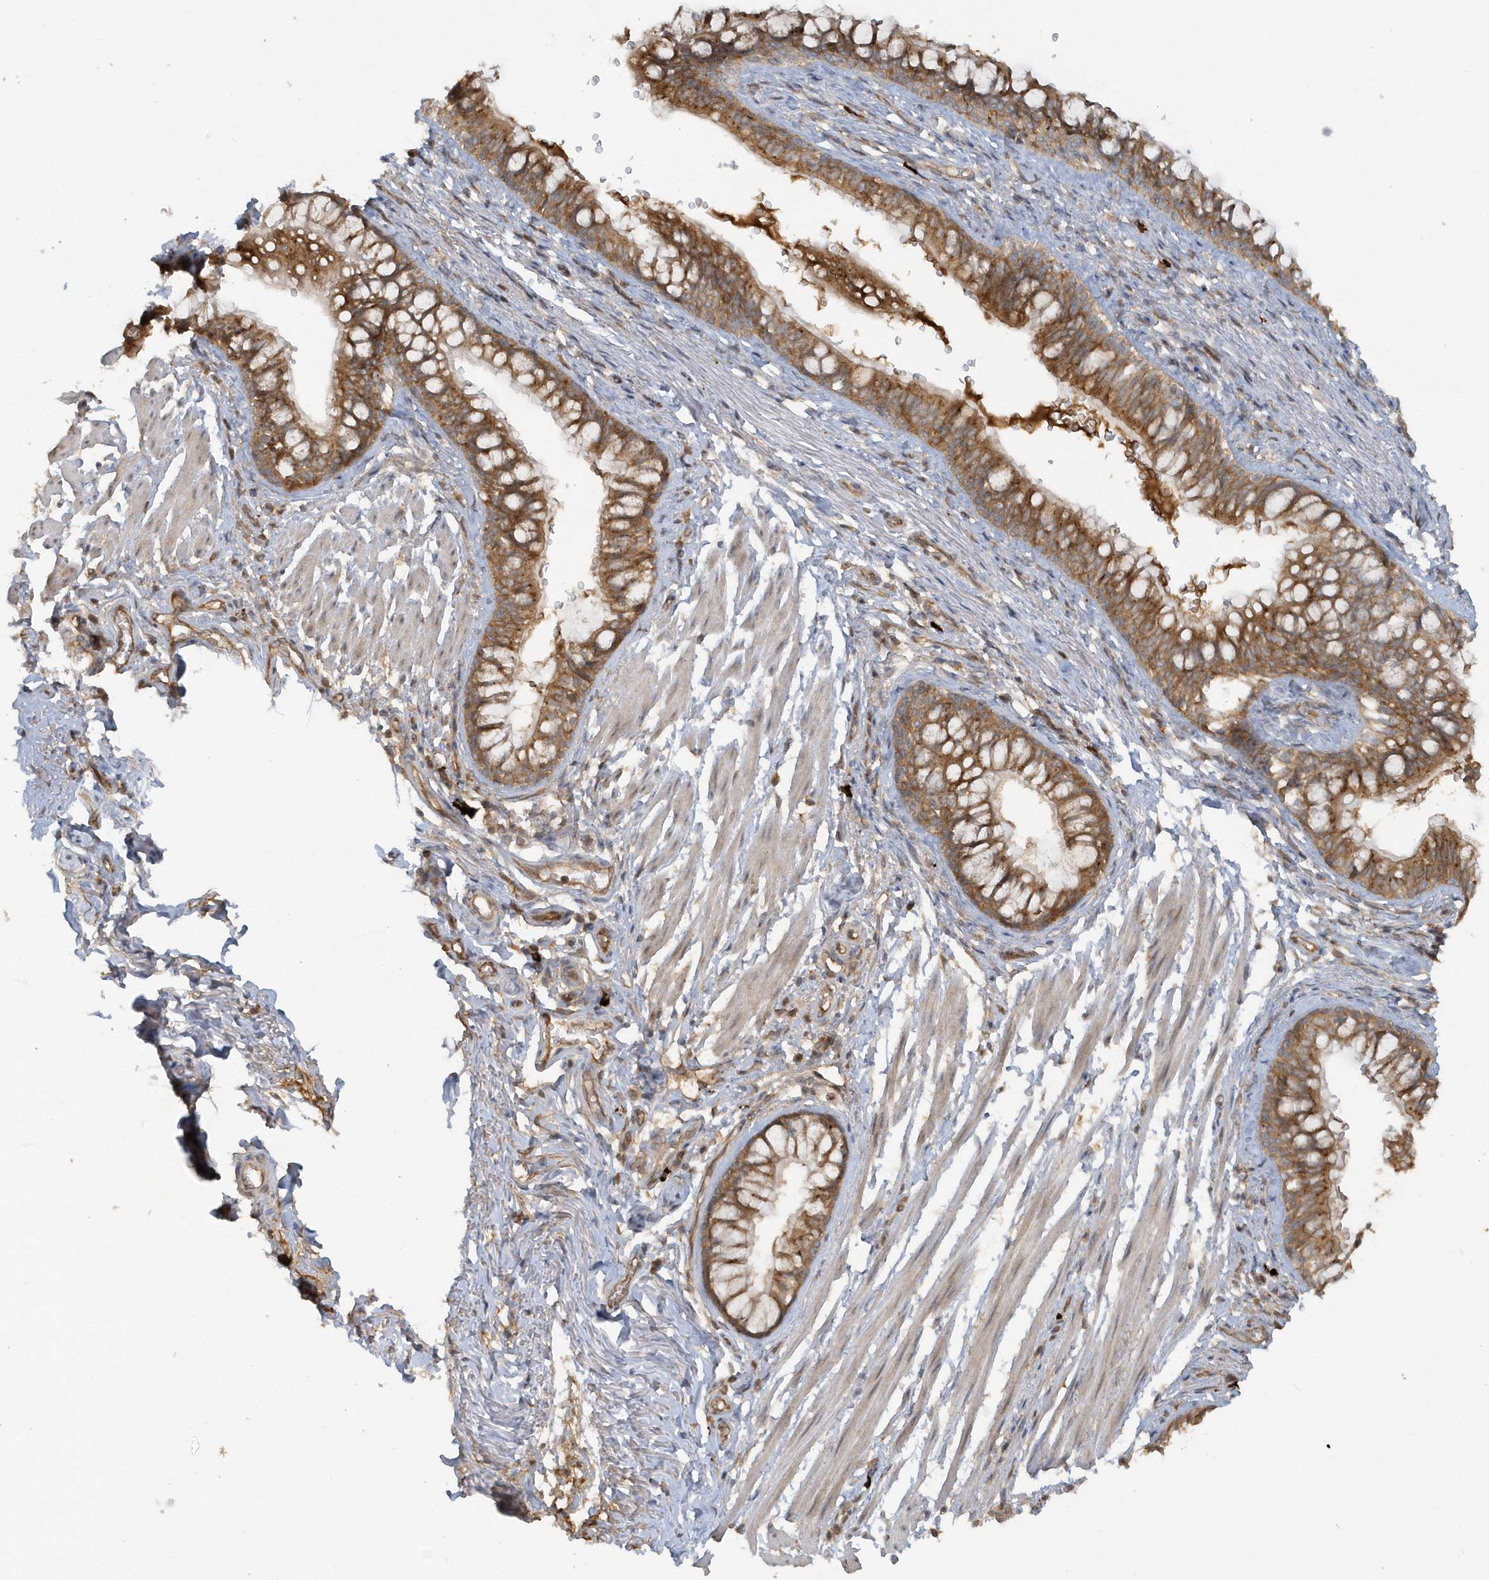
{"staining": {"intensity": "moderate", "quantity": ">75%", "location": "cytoplasmic/membranous"}, "tissue": "bronchus", "cell_type": "Respiratory epithelial cells", "image_type": "normal", "snomed": [{"axis": "morphology", "description": "Normal tissue, NOS"}, {"axis": "topography", "description": "Cartilage tissue"}, {"axis": "topography", "description": "Bronchus"}], "caption": "High-power microscopy captured an immunohistochemistry (IHC) image of normal bronchus, revealing moderate cytoplasmic/membranous expression in approximately >75% of respiratory epithelial cells. Using DAB (brown) and hematoxylin (blue) stains, captured at high magnification using brightfield microscopy.", "gene": "STIM2", "patient": {"sex": "female", "age": 36}}